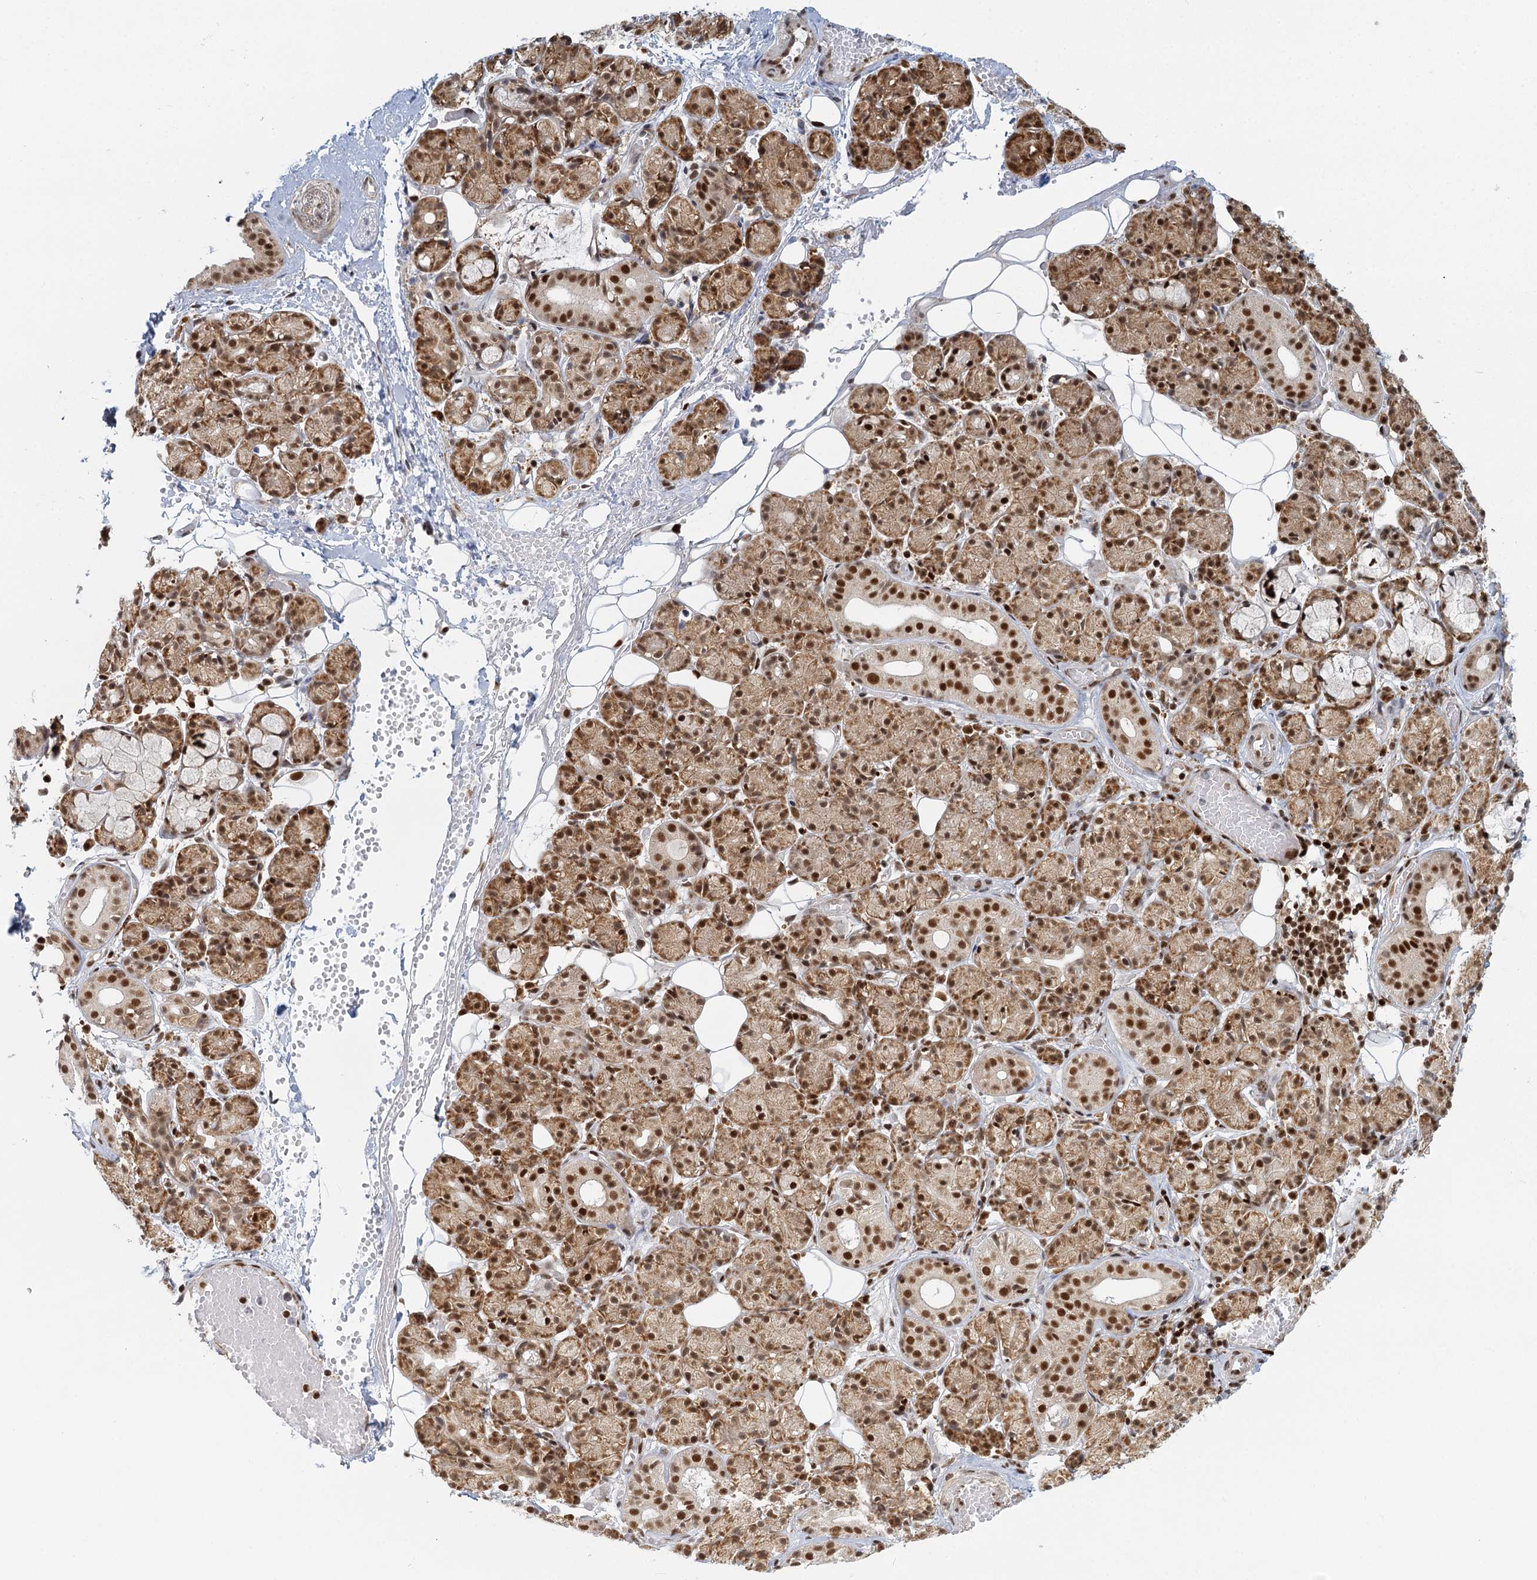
{"staining": {"intensity": "strong", "quantity": ">75%", "location": "cytoplasmic/membranous,nuclear"}, "tissue": "salivary gland", "cell_type": "Glandular cells", "image_type": "normal", "snomed": [{"axis": "morphology", "description": "Normal tissue, NOS"}, {"axis": "topography", "description": "Salivary gland"}], "caption": "Normal salivary gland was stained to show a protein in brown. There is high levels of strong cytoplasmic/membranous,nuclear expression in about >75% of glandular cells.", "gene": "GPATCH11", "patient": {"sex": "male", "age": 63}}